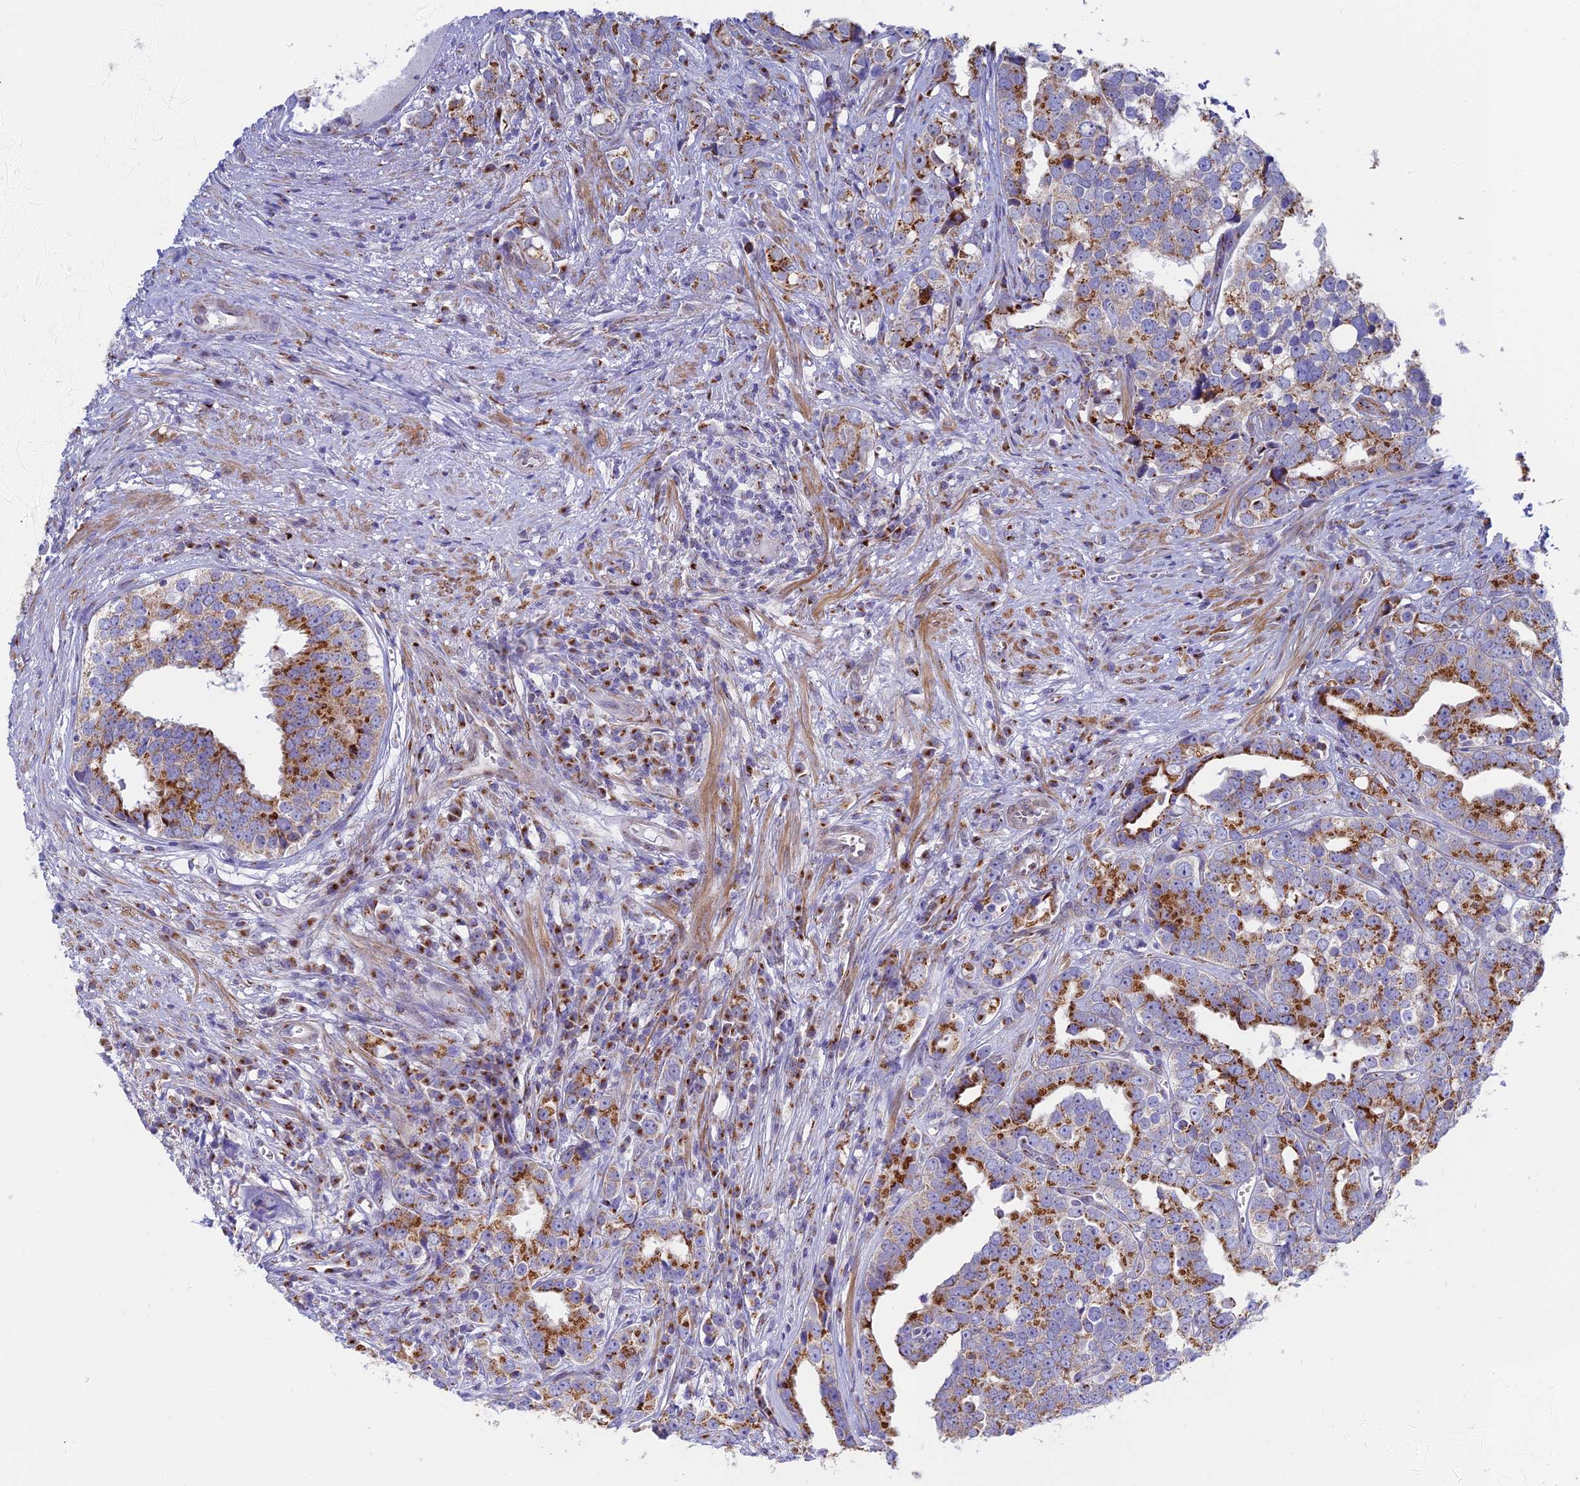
{"staining": {"intensity": "strong", "quantity": ">75%", "location": "cytoplasmic/membranous"}, "tissue": "prostate cancer", "cell_type": "Tumor cells", "image_type": "cancer", "snomed": [{"axis": "morphology", "description": "Adenocarcinoma, High grade"}, {"axis": "topography", "description": "Prostate"}], "caption": "Immunohistochemistry (IHC) (DAB) staining of human prostate cancer demonstrates strong cytoplasmic/membranous protein positivity in about >75% of tumor cells.", "gene": "HS2ST1", "patient": {"sex": "male", "age": 71}}